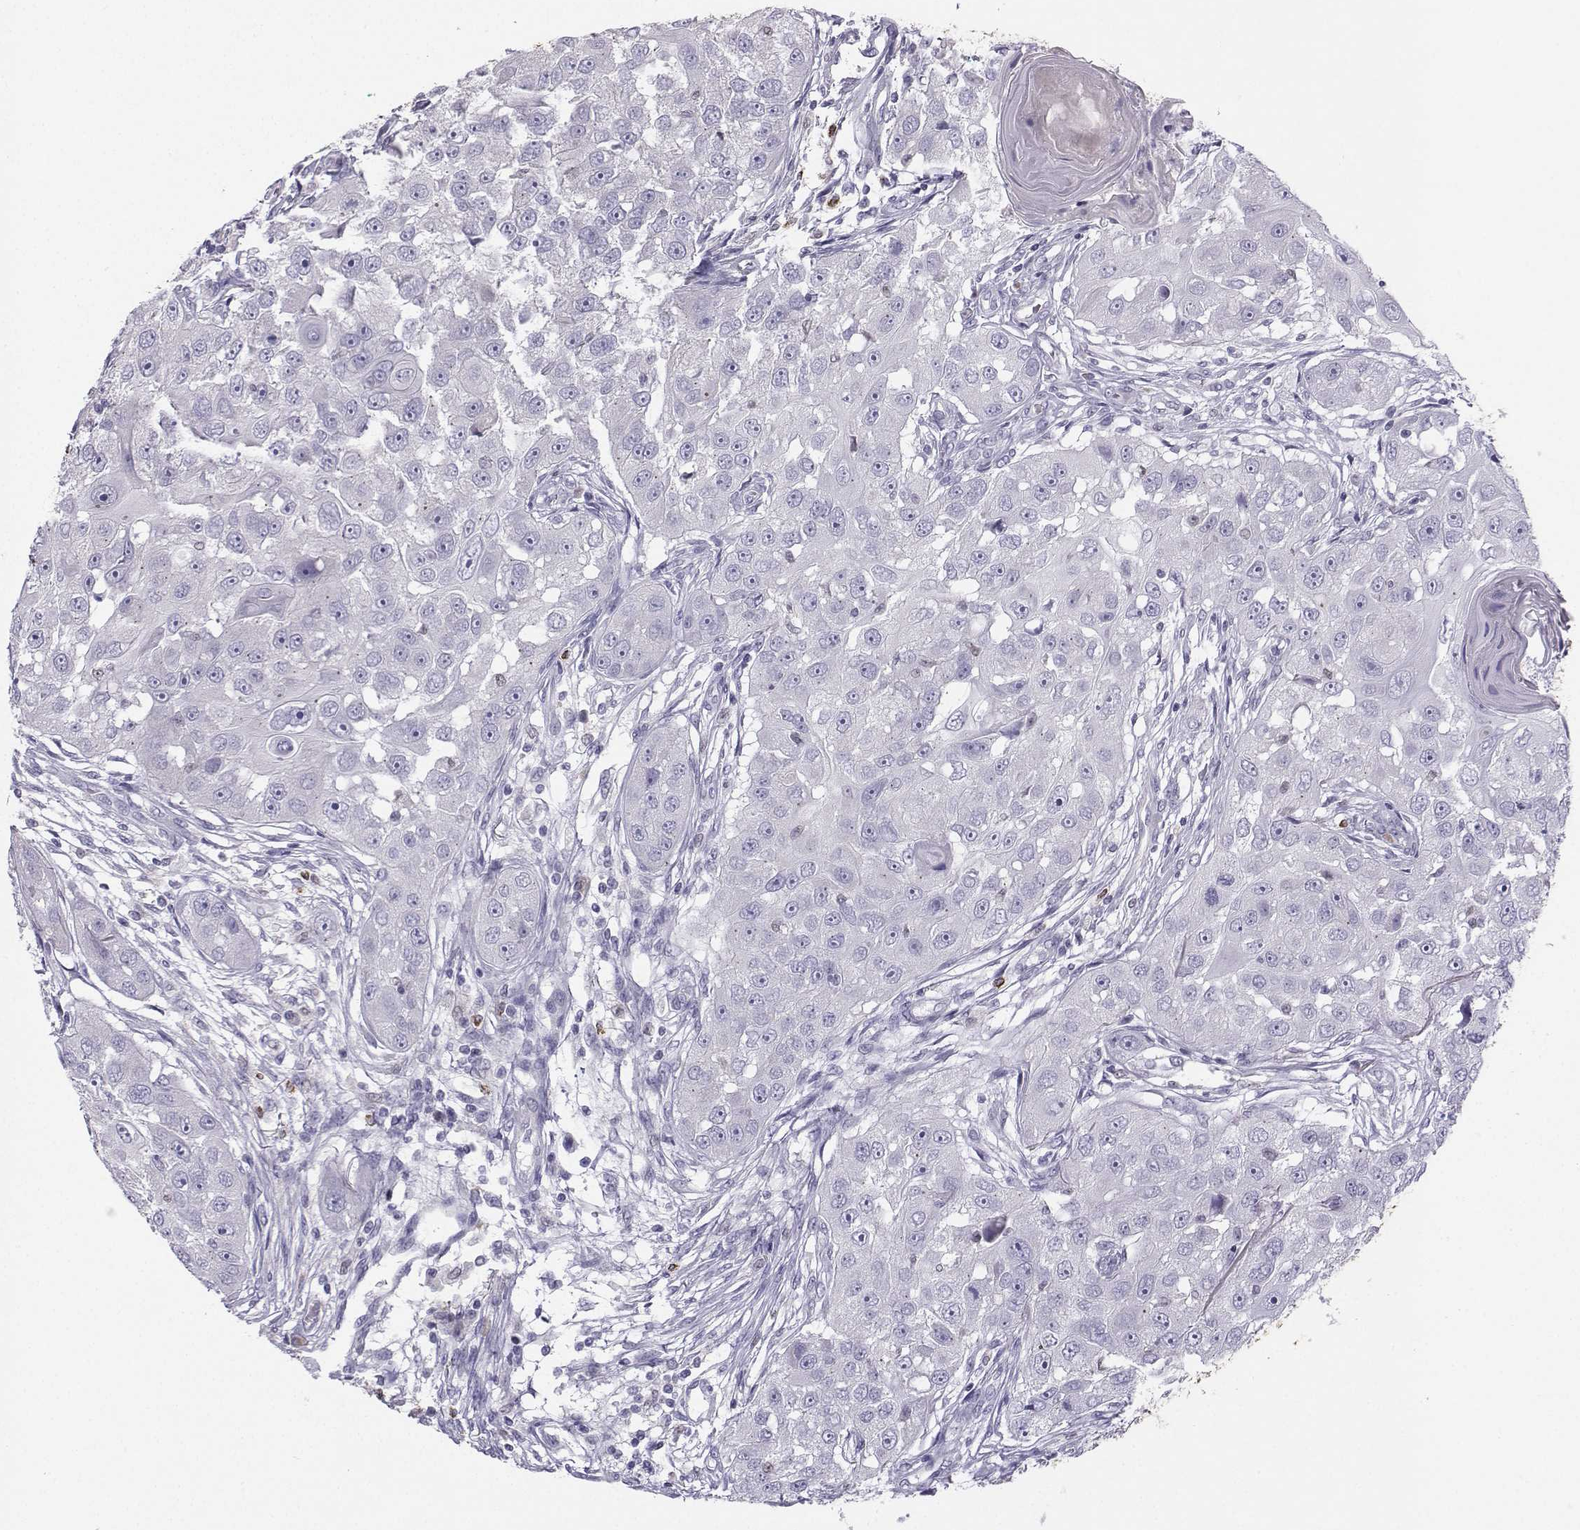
{"staining": {"intensity": "negative", "quantity": "none", "location": "none"}, "tissue": "head and neck cancer", "cell_type": "Tumor cells", "image_type": "cancer", "snomed": [{"axis": "morphology", "description": "Squamous cell carcinoma, NOS"}, {"axis": "topography", "description": "Head-Neck"}], "caption": "Immunohistochemistry (IHC) histopathology image of neoplastic tissue: human head and neck cancer stained with DAB (3,3'-diaminobenzidine) reveals no significant protein staining in tumor cells.", "gene": "DCLK3", "patient": {"sex": "male", "age": 51}}